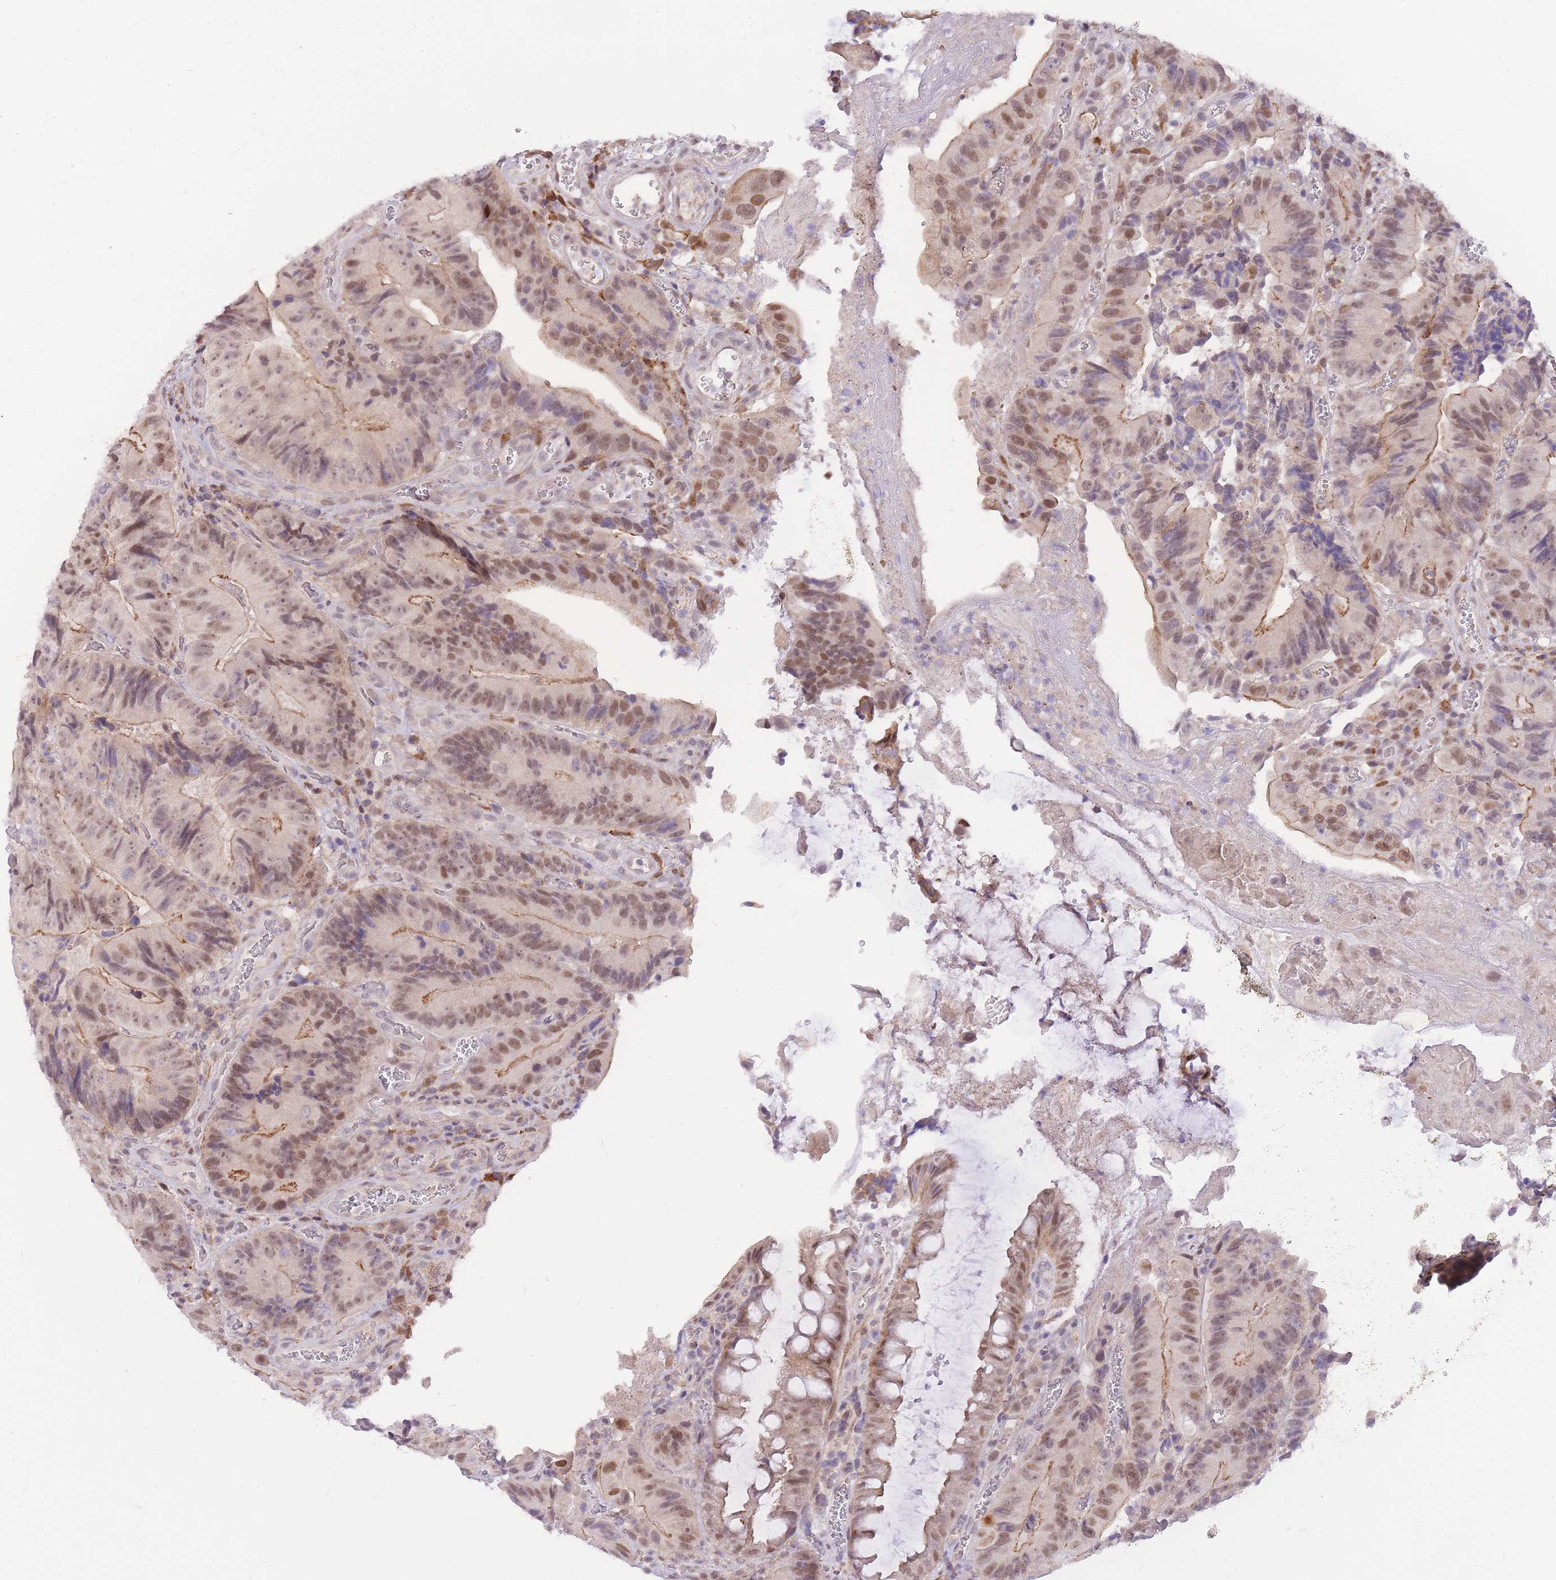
{"staining": {"intensity": "moderate", "quantity": ">75%", "location": "cytoplasmic/membranous,nuclear"}, "tissue": "colorectal cancer", "cell_type": "Tumor cells", "image_type": "cancer", "snomed": [{"axis": "morphology", "description": "Adenocarcinoma, NOS"}, {"axis": "topography", "description": "Colon"}], "caption": "DAB (3,3'-diaminobenzidine) immunohistochemical staining of colorectal adenocarcinoma displays moderate cytoplasmic/membranous and nuclear protein expression in about >75% of tumor cells.", "gene": "MINDY2", "patient": {"sex": "female", "age": 86}}